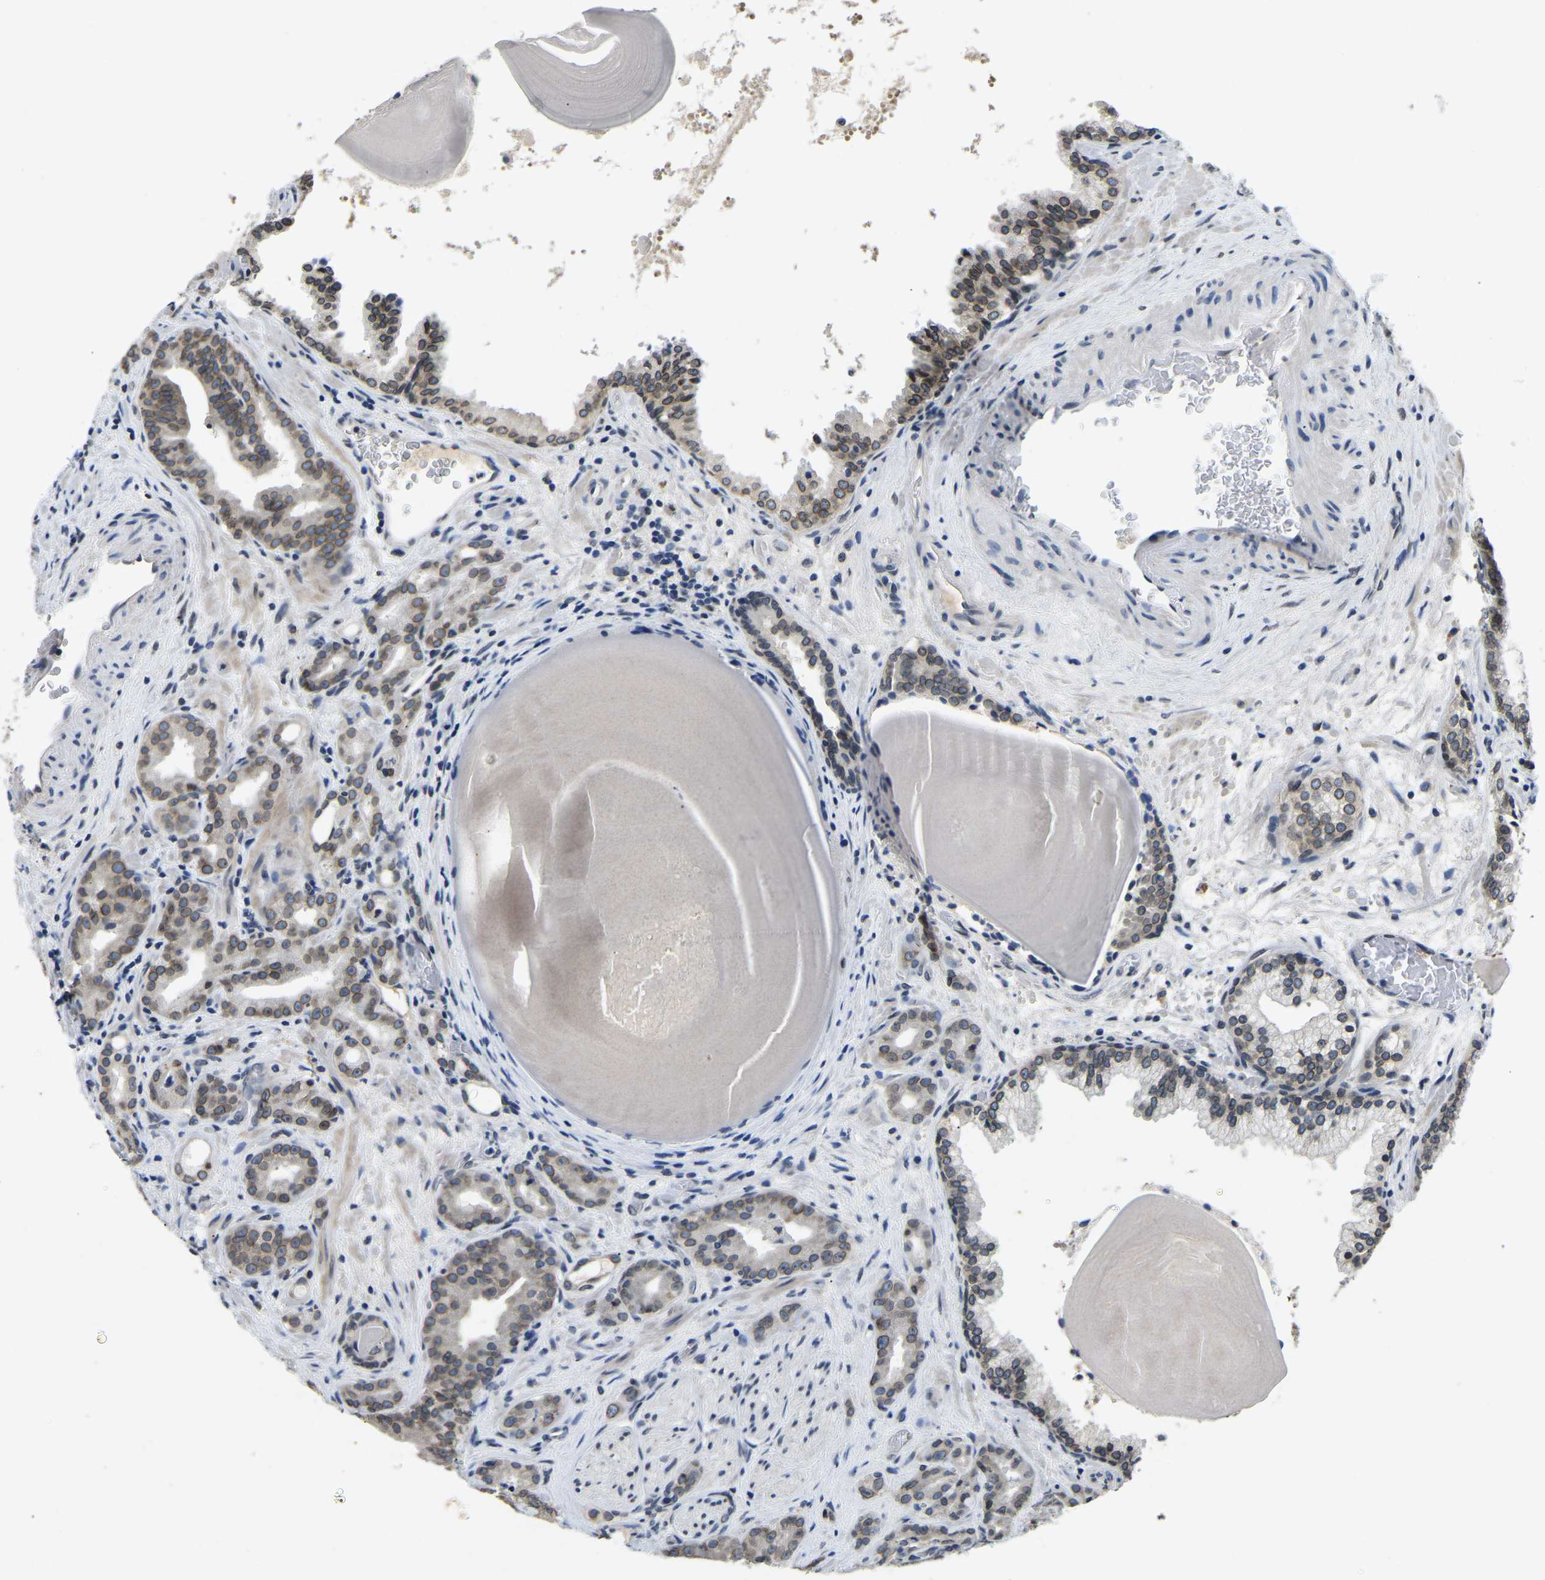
{"staining": {"intensity": "moderate", "quantity": ">75%", "location": "cytoplasmic/membranous,nuclear"}, "tissue": "prostate cancer", "cell_type": "Tumor cells", "image_type": "cancer", "snomed": [{"axis": "morphology", "description": "Adenocarcinoma, Low grade"}, {"axis": "topography", "description": "Prostate"}], "caption": "An immunohistochemistry micrograph of tumor tissue is shown. Protein staining in brown highlights moderate cytoplasmic/membranous and nuclear positivity in adenocarcinoma (low-grade) (prostate) within tumor cells.", "gene": "RANBP2", "patient": {"sex": "male", "age": 63}}